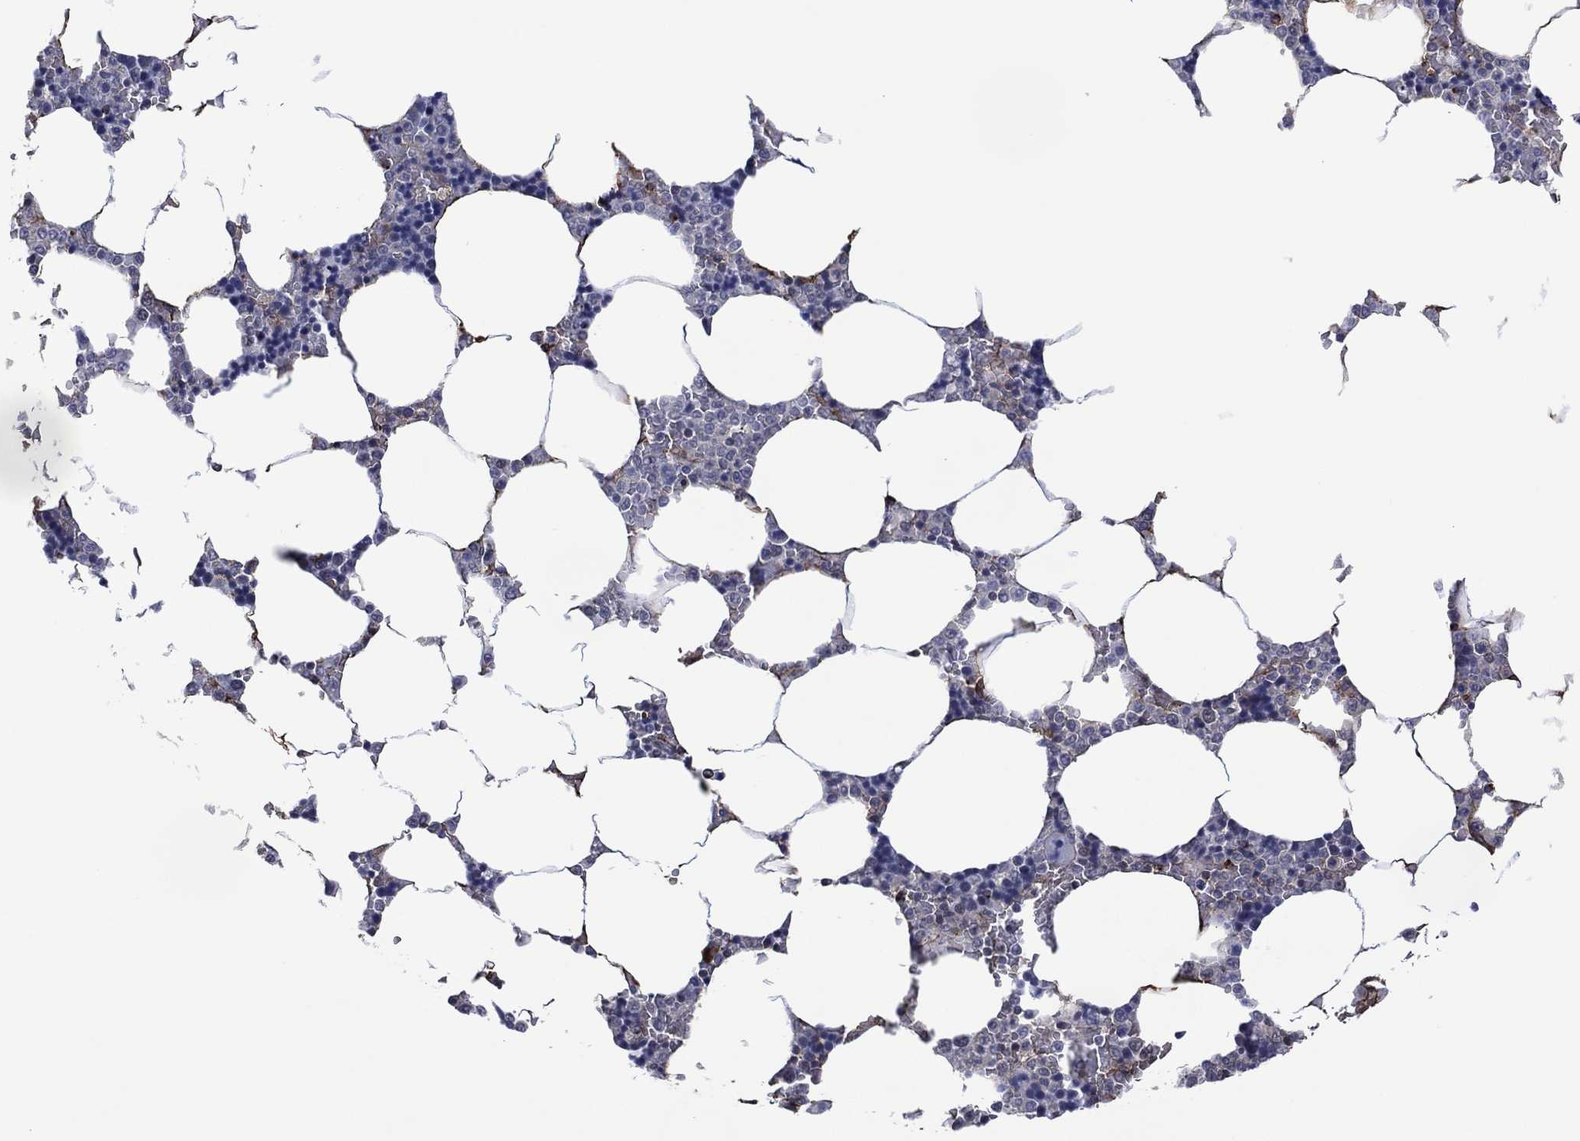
{"staining": {"intensity": "moderate", "quantity": "<25%", "location": "cytoplasmic/membranous"}, "tissue": "bone marrow", "cell_type": "Hematopoietic cells", "image_type": "normal", "snomed": [{"axis": "morphology", "description": "Normal tissue, NOS"}, {"axis": "topography", "description": "Bone marrow"}], "caption": "DAB (3,3'-diaminobenzidine) immunohistochemical staining of normal bone marrow demonstrates moderate cytoplasmic/membranous protein staining in approximately <25% of hematopoietic cells. (DAB IHC, brown staining for protein, blue staining for nuclei).", "gene": "DPP4", "patient": {"sex": "male", "age": 63}}